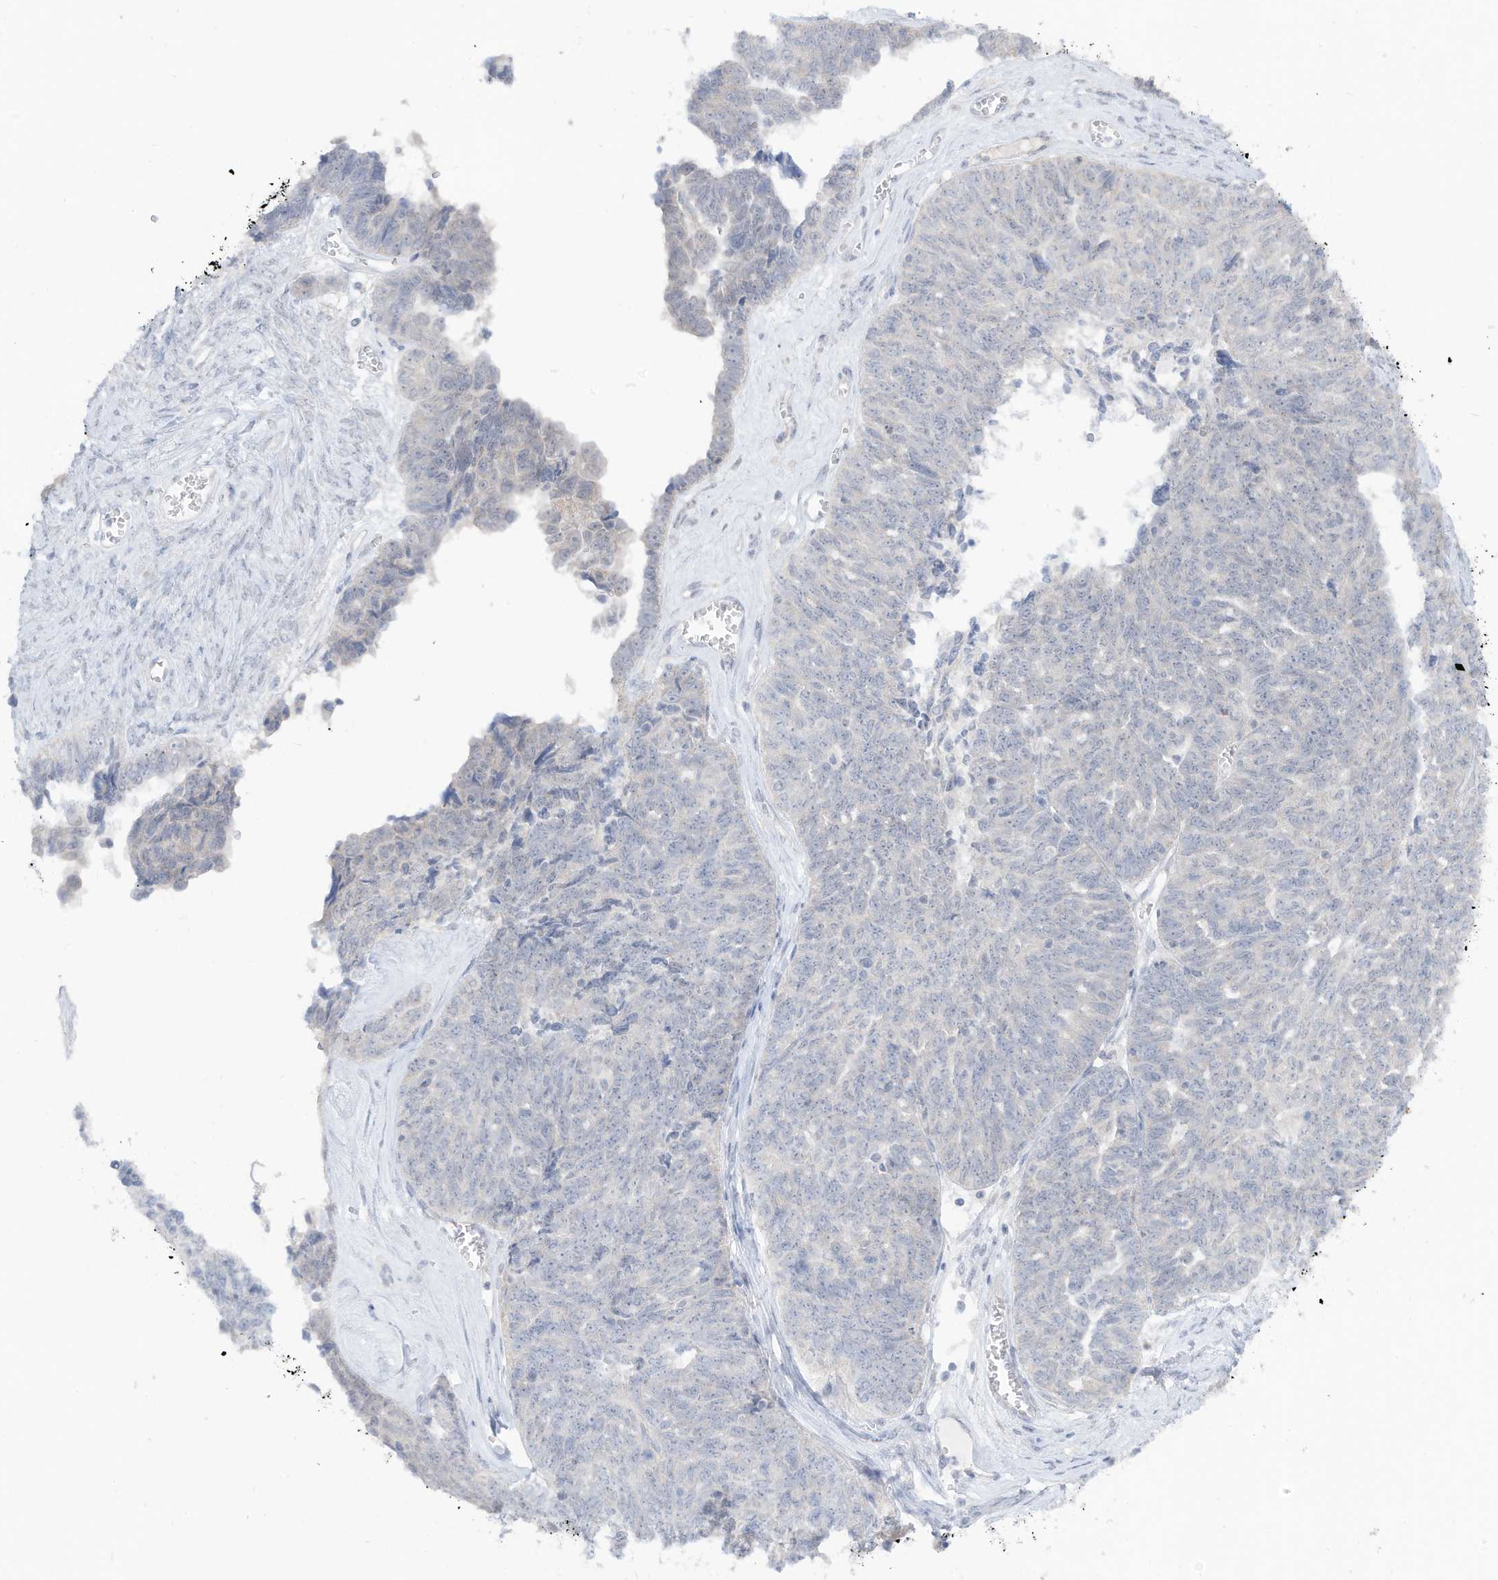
{"staining": {"intensity": "negative", "quantity": "none", "location": "none"}, "tissue": "ovarian cancer", "cell_type": "Tumor cells", "image_type": "cancer", "snomed": [{"axis": "morphology", "description": "Cystadenocarcinoma, serous, NOS"}, {"axis": "topography", "description": "Ovary"}], "caption": "Photomicrograph shows no significant protein staining in tumor cells of ovarian cancer.", "gene": "OGT", "patient": {"sex": "female", "age": 79}}